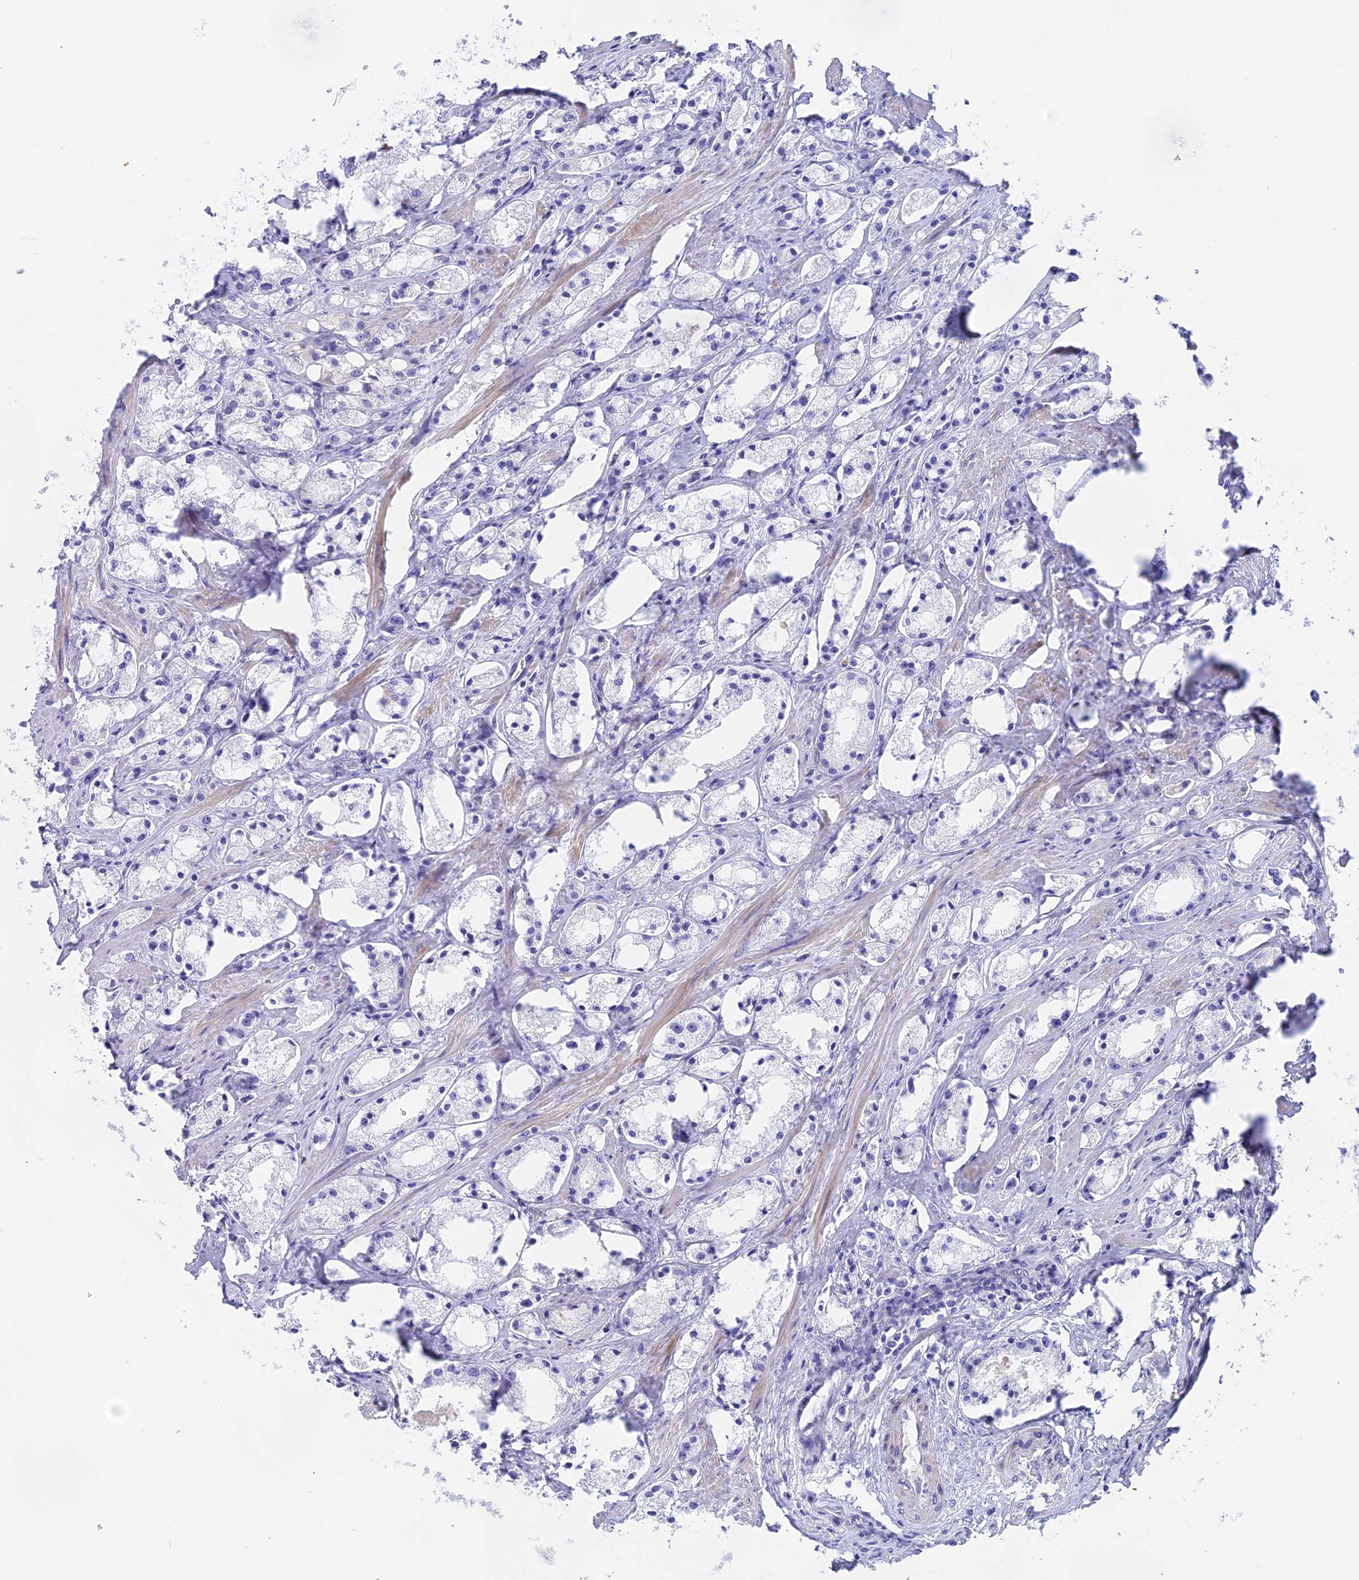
{"staining": {"intensity": "negative", "quantity": "none", "location": "none"}, "tissue": "prostate cancer", "cell_type": "Tumor cells", "image_type": "cancer", "snomed": [{"axis": "morphology", "description": "Adenocarcinoma, High grade"}, {"axis": "topography", "description": "Prostate"}], "caption": "IHC of human prostate cancer (adenocarcinoma (high-grade)) exhibits no positivity in tumor cells.", "gene": "GLB1L", "patient": {"sex": "male", "age": 66}}